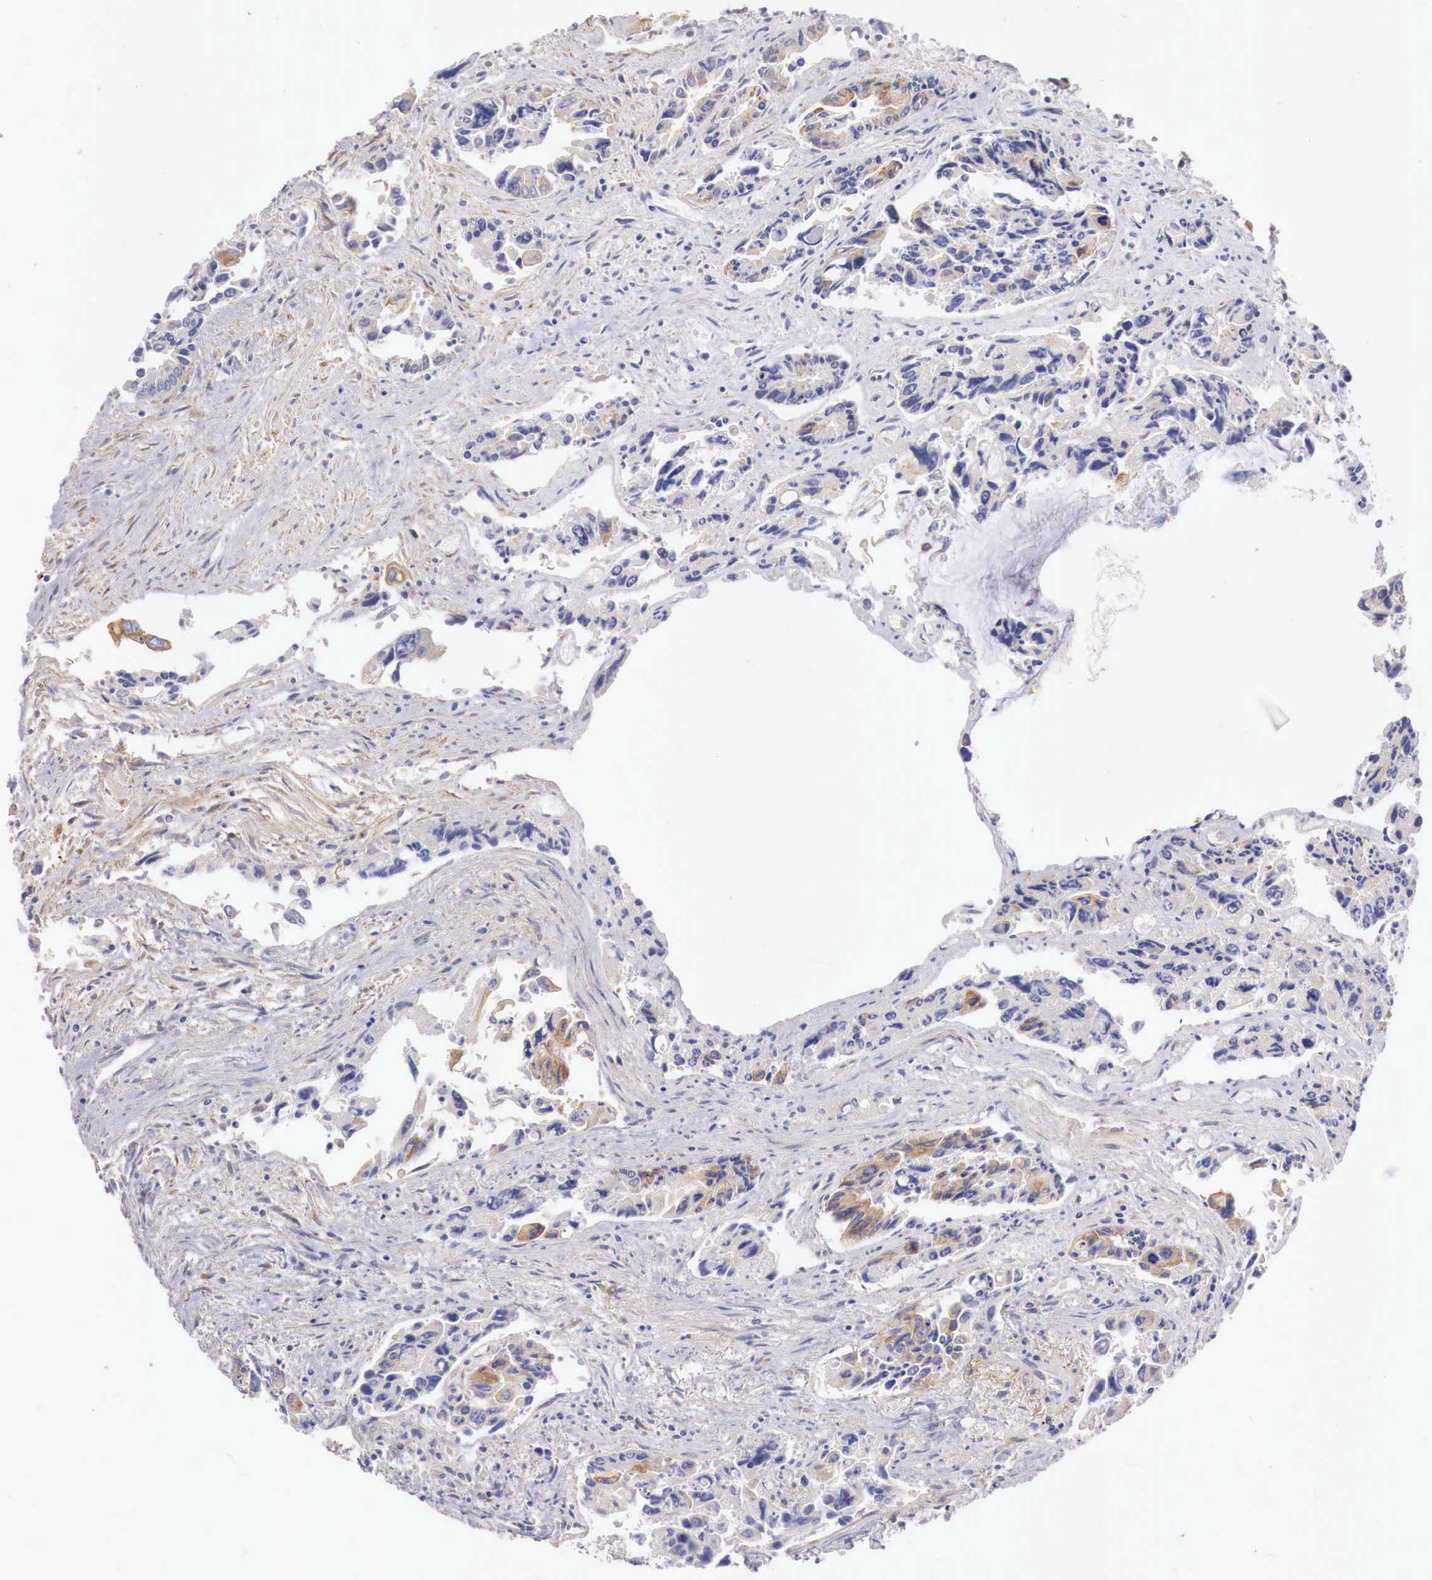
{"staining": {"intensity": "weak", "quantity": "25%-75%", "location": "cytoplasmic/membranous"}, "tissue": "colorectal cancer", "cell_type": "Tumor cells", "image_type": "cancer", "snomed": [{"axis": "morphology", "description": "Adenocarcinoma, NOS"}, {"axis": "topography", "description": "Rectum"}], "caption": "Protein staining exhibits weak cytoplasmic/membranous expression in approximately 25%-75% of tumor cells in adenocarcinoma (colorectal).", "gene": "KLHDC7B", "patient": {"sex": "male", "age": 76}}